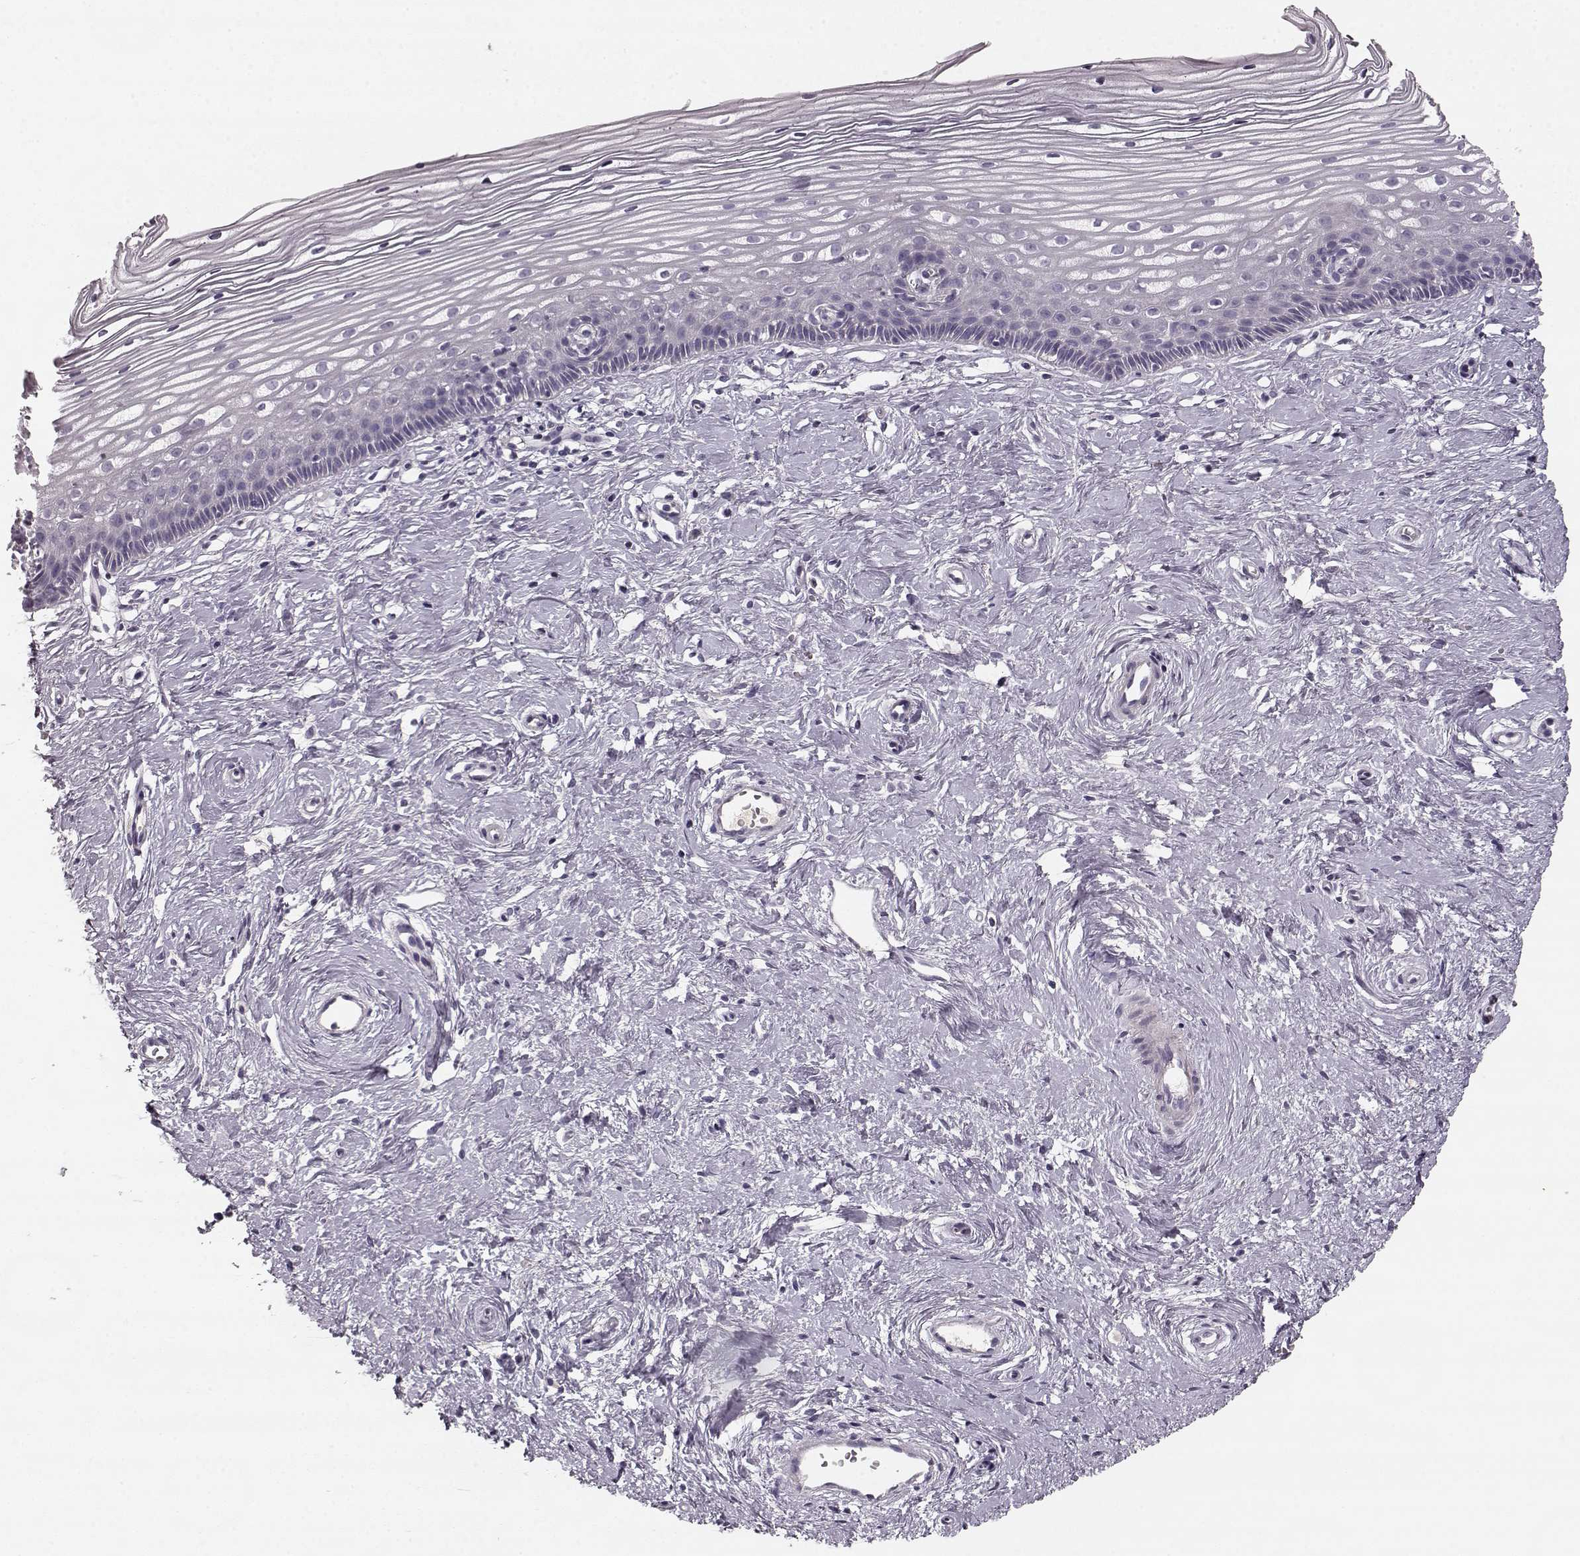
{"staining": {"intensity": "negative", "quantity": "none", "location": "none"}, "tissue": "cervix", "cell_type": "Glandular cells", "image_type": "normal", "snomed": [{"axis": "morphology", "description": "Normal tissue, NOS"}, {"axis": "topography", "description": "Cervix"}], "caption": "IHC image of unremarkable human cervix stained for a protein (brown), which shows no staining in glandular cells.", "gene": "KIAA0319", "patient": {"sex": "female", "age": 40}}